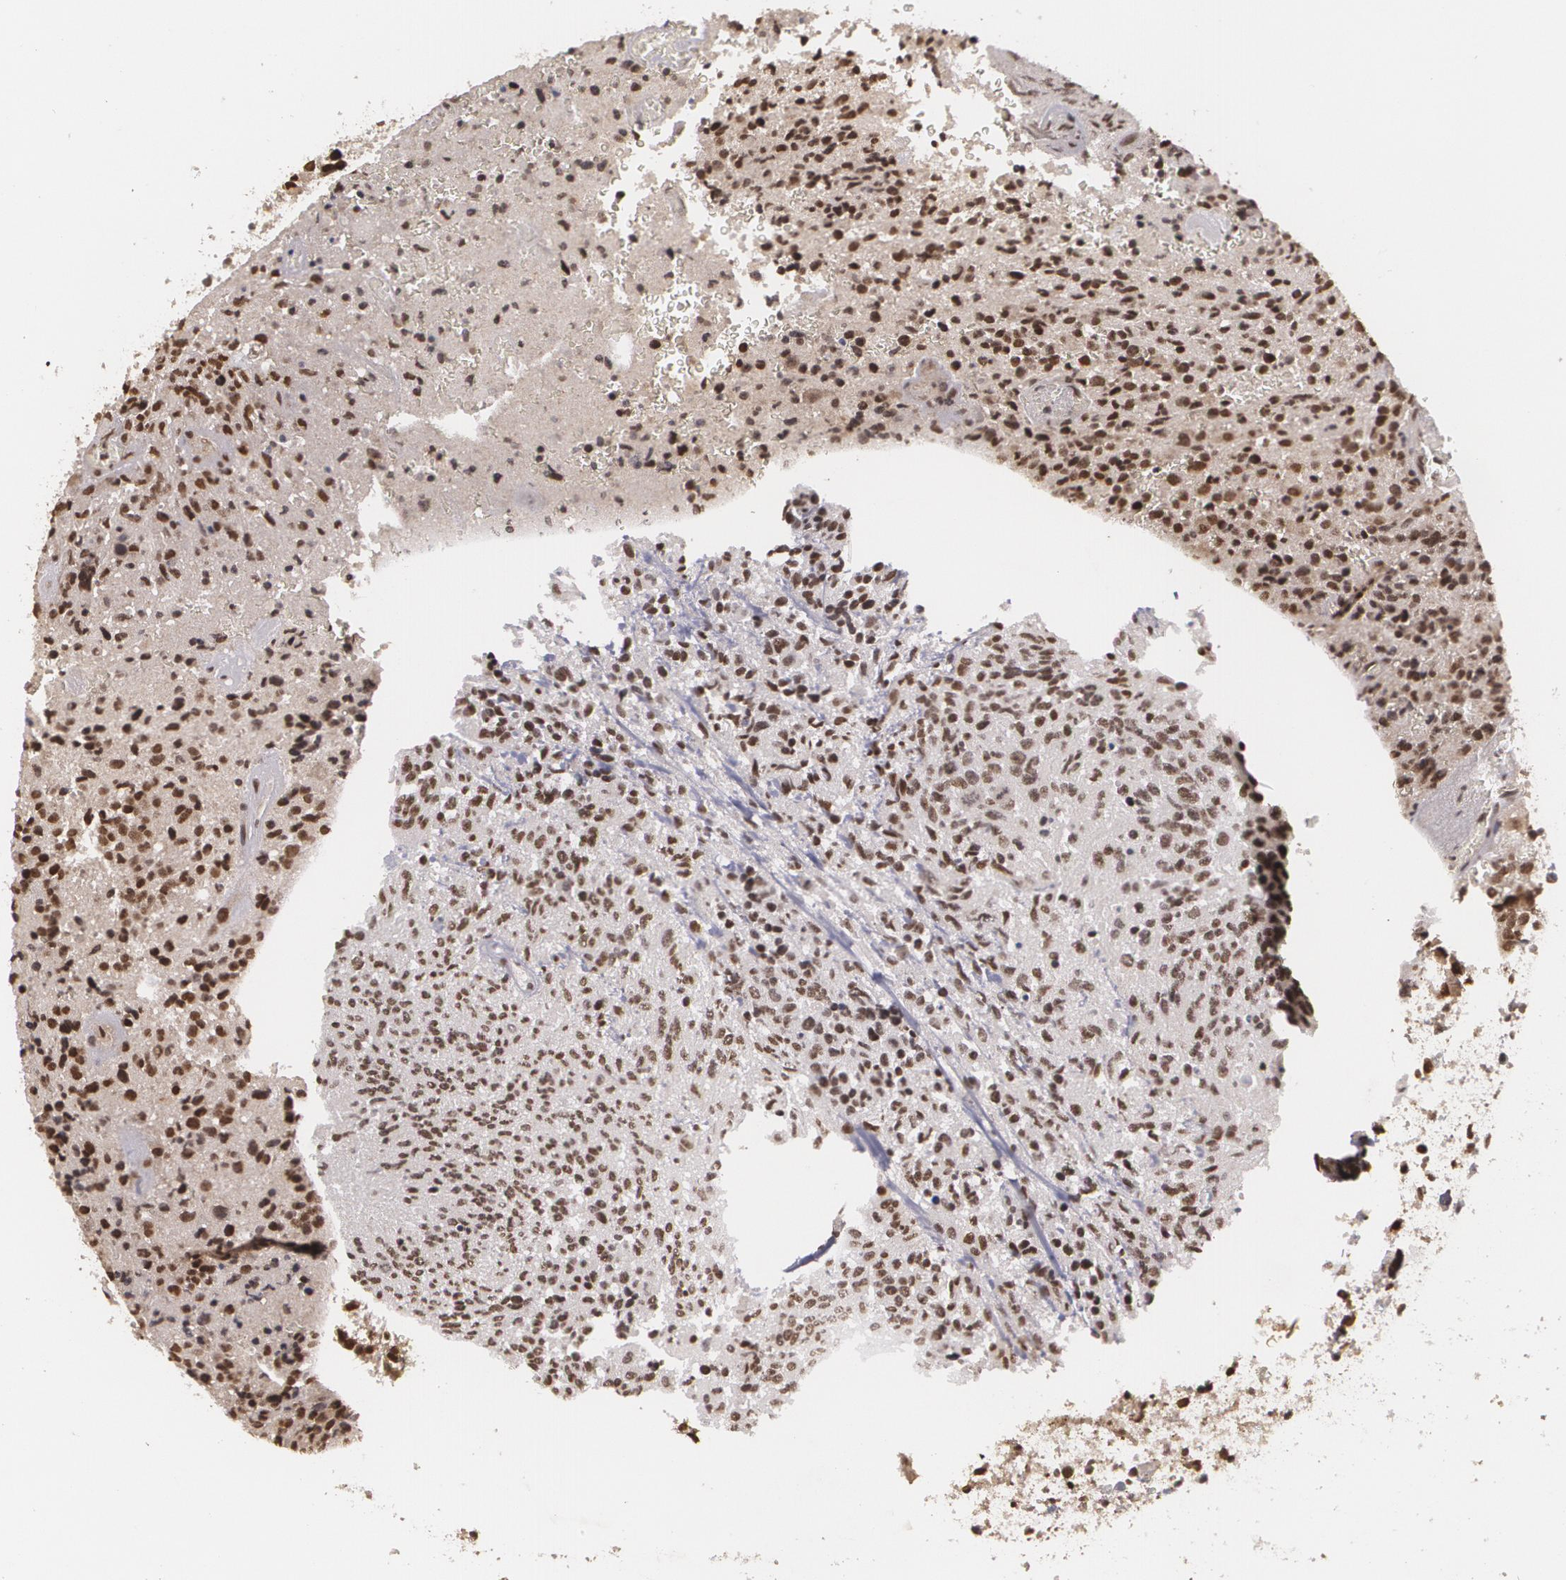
{"staining": {"intensity": "strong", "quantity": ">75%", "location": "nuclear"}, "tissue": "glioma", "cell_type": "Tumor cells", "image_type": "cancer", "snomed": [{"axis": "morphology", "description": "Glioma, malignant, High grade"}, {"axis": "topography", "description": "Brain"}], "caption": "Human glioma stained with a protein marker reveals strong staining in tumor cells.", "gene": "RXRB", "patient": {"sex": "male", "age": 36}}